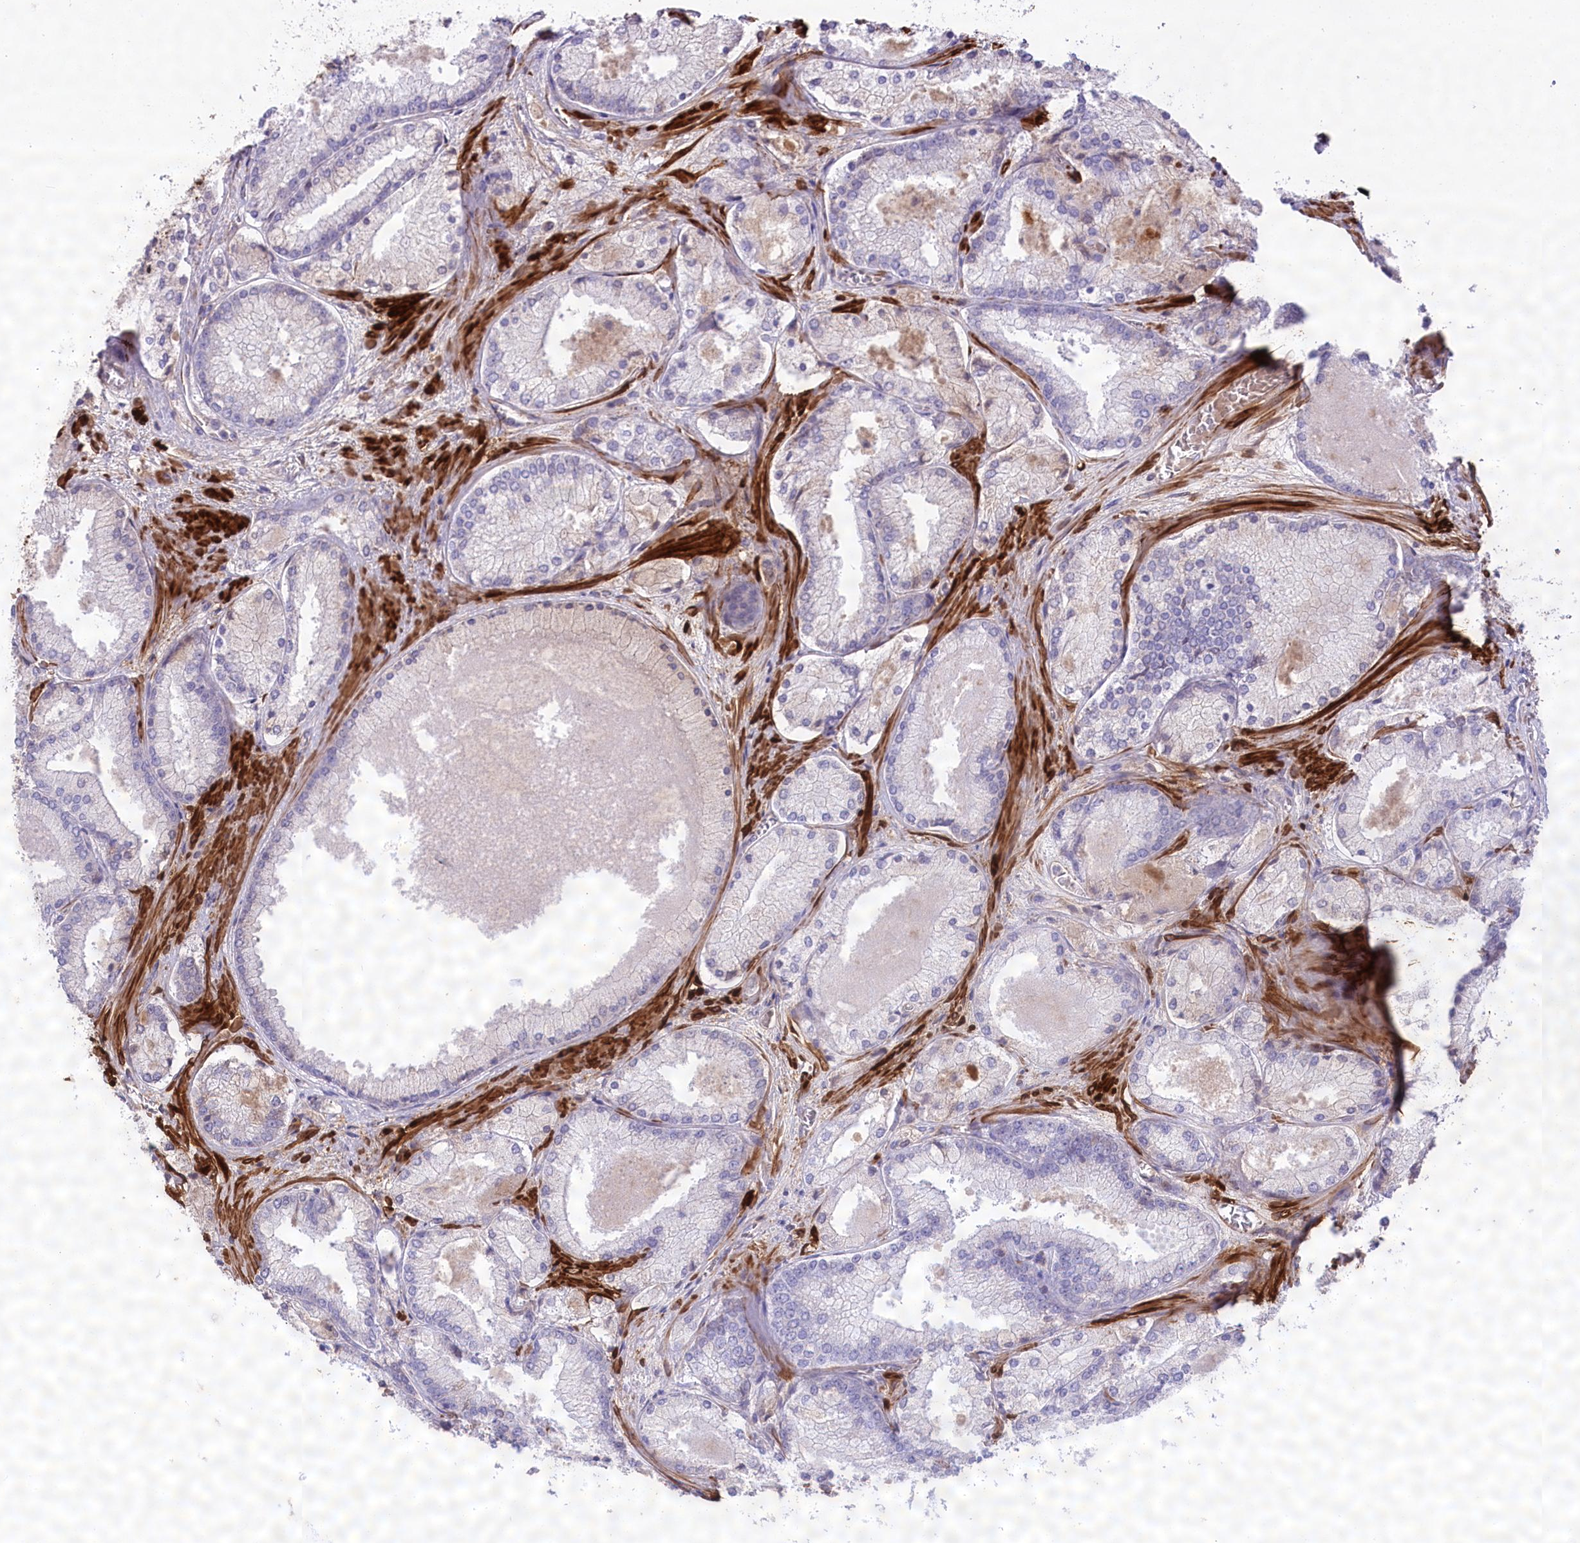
{"staining": {"intensity": "negative", "quantity": "none", "location": "none"}, "tissue": "prostate cancer", "cell_type": "Tumor cells", "image_type": "cancer", "snomed": [{"axis": "morphology", "description": "Adenocarcinoma, Low grade"}, {"axis": "topography", "description": "Prostate"}], "caption": "This is an immunohistochemistry (IHC) photomicrograph of human prostate cancer. There is no staining in tumor cells.", "gene": "SYNPO2", "patient": {"sex": "male", "age": 74}}